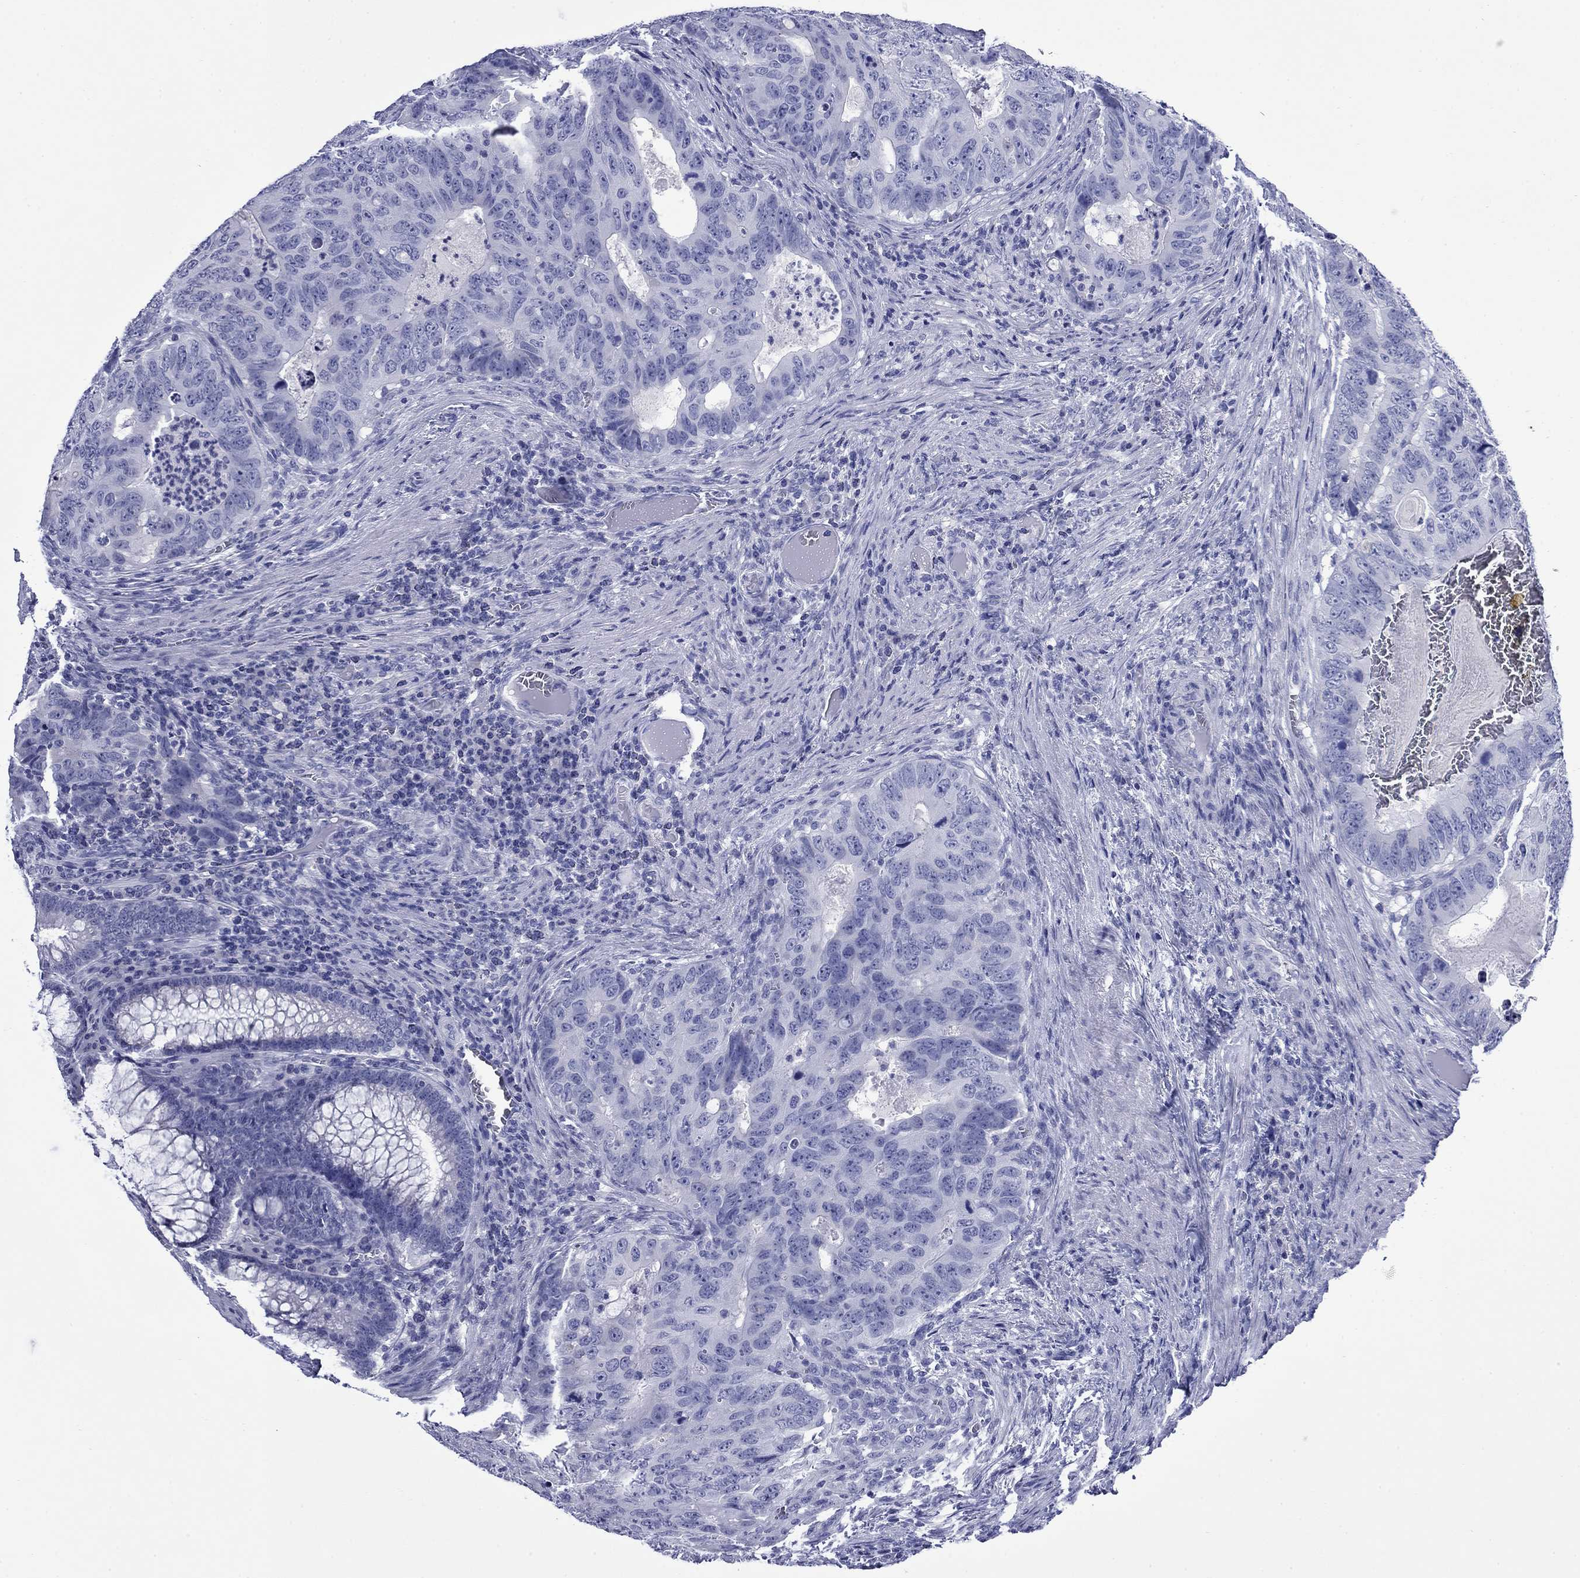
{"staining": {"intensity": "negative", "quantity": "none", "location": "none"}, "tissue": "colorectal cancer", "cell_type": "Tumor cells", "image_type": "cancer", "snomed": [{"axis": "morphology", "description": "Adenocarcinoma, NOS"}, {"axis": "topography", "description": "Colon"}], "caption": "Immunohistochemistry image of neoplastic tissue: colorectal cancer stained with DAB (3,3'-diaminobenzidine) exhibits no significant protein positivity in tumor cells.", "gene": "GIP", "patient": {"sex": "male", "age": 79}}